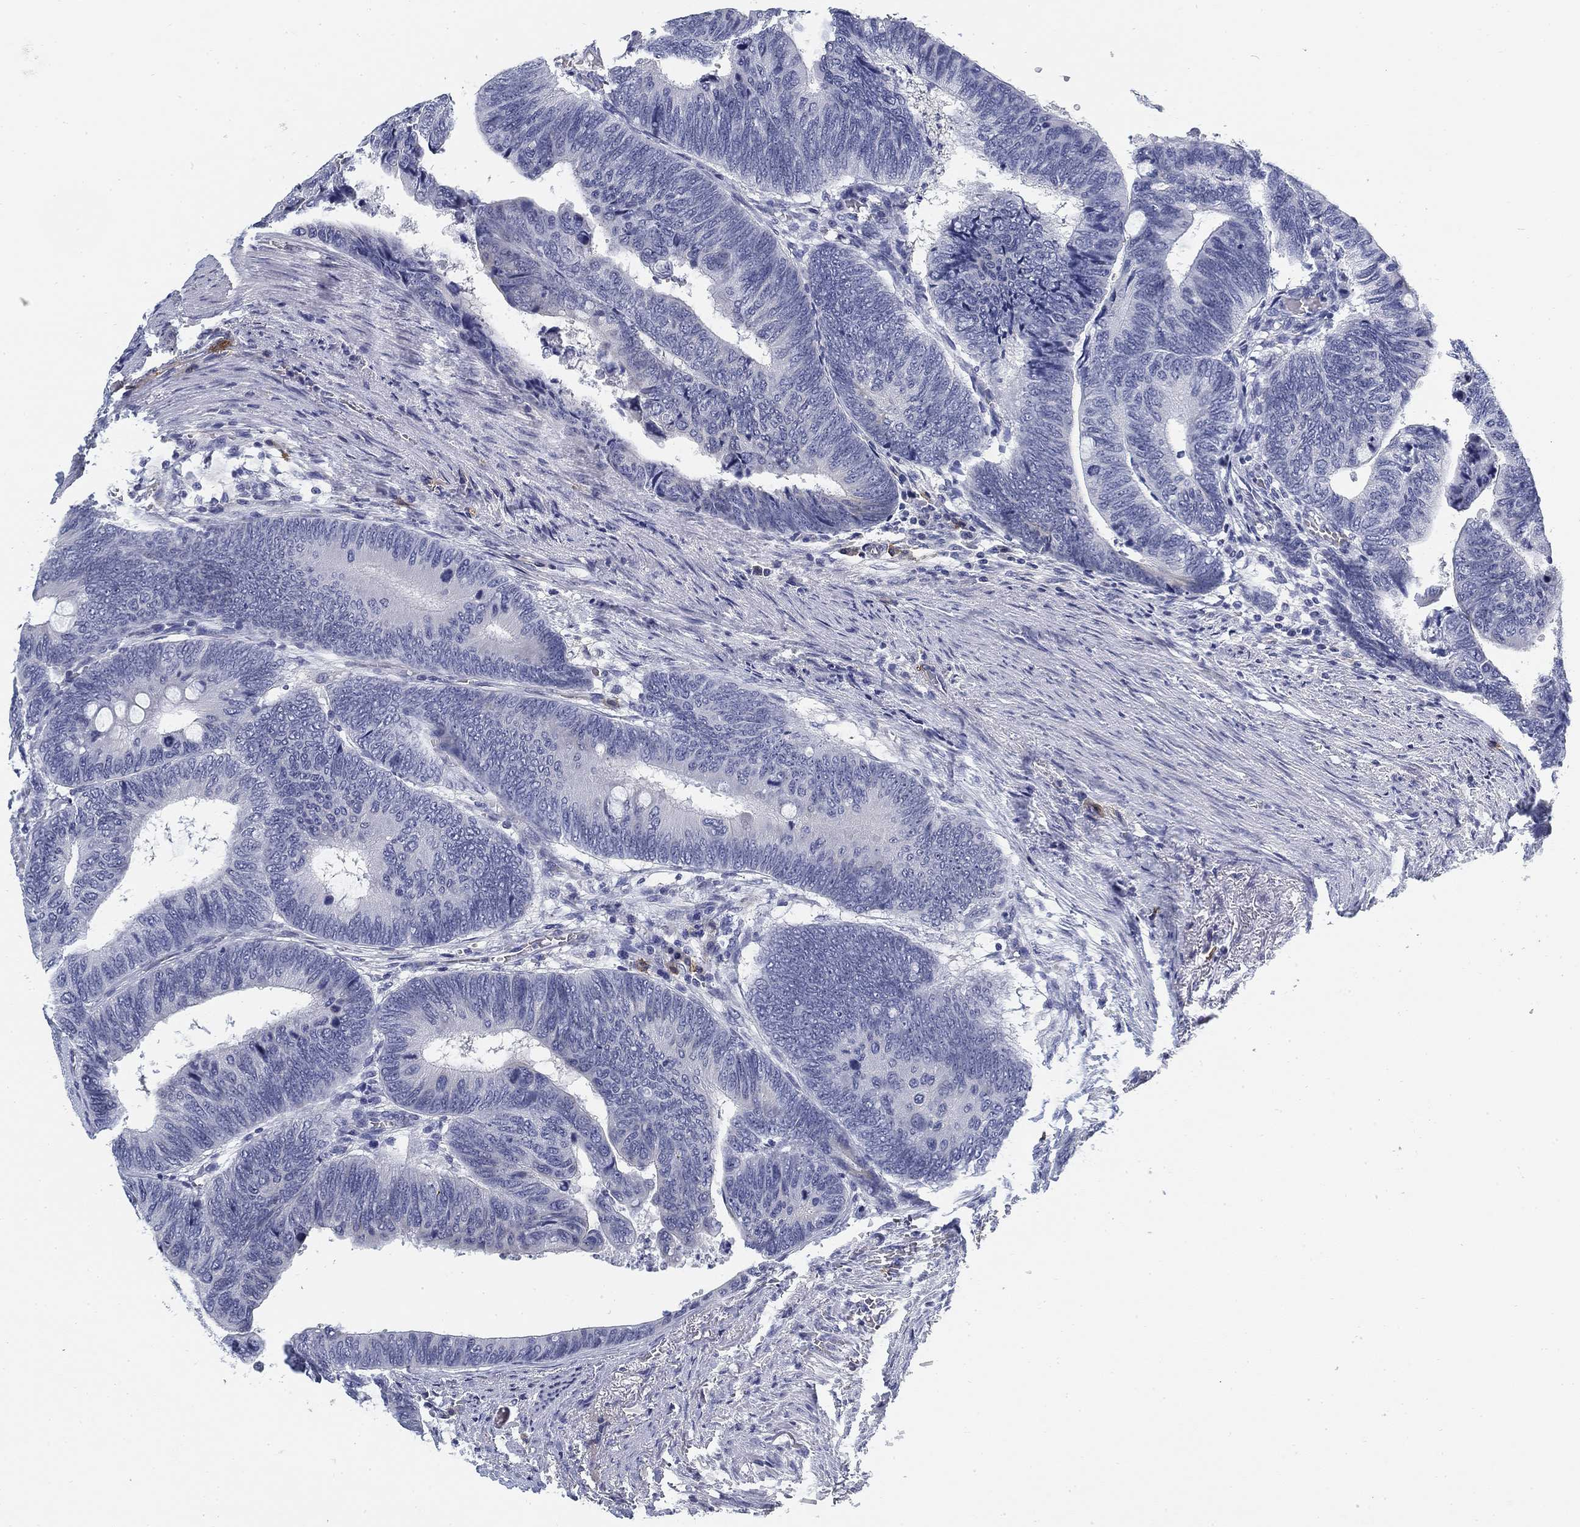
{"staining": {"intensity": "negative", "quantity": "none", "location": "none"}, "tissue": "colorectal cancer", "cell_type": "Tumor cells", "image_type": "cancer", "snomed": [{"axis": "morphology", "description": "Normal tissue, NOS"}, {"axis": "morphology", "description": "Adenocarcinoma, NOS"}, {"axis": "topography", "description": "Rectum"}, {"axis": "topography", "description": "Peripheral nerve tissue"}], "caption": "This is an immunohistochemistry image of adenocarcinoma (colorectal). There is no expression in tumor cells.", "gene": "SLC2A5", "patient": {"sex": "male", "age": 92}}